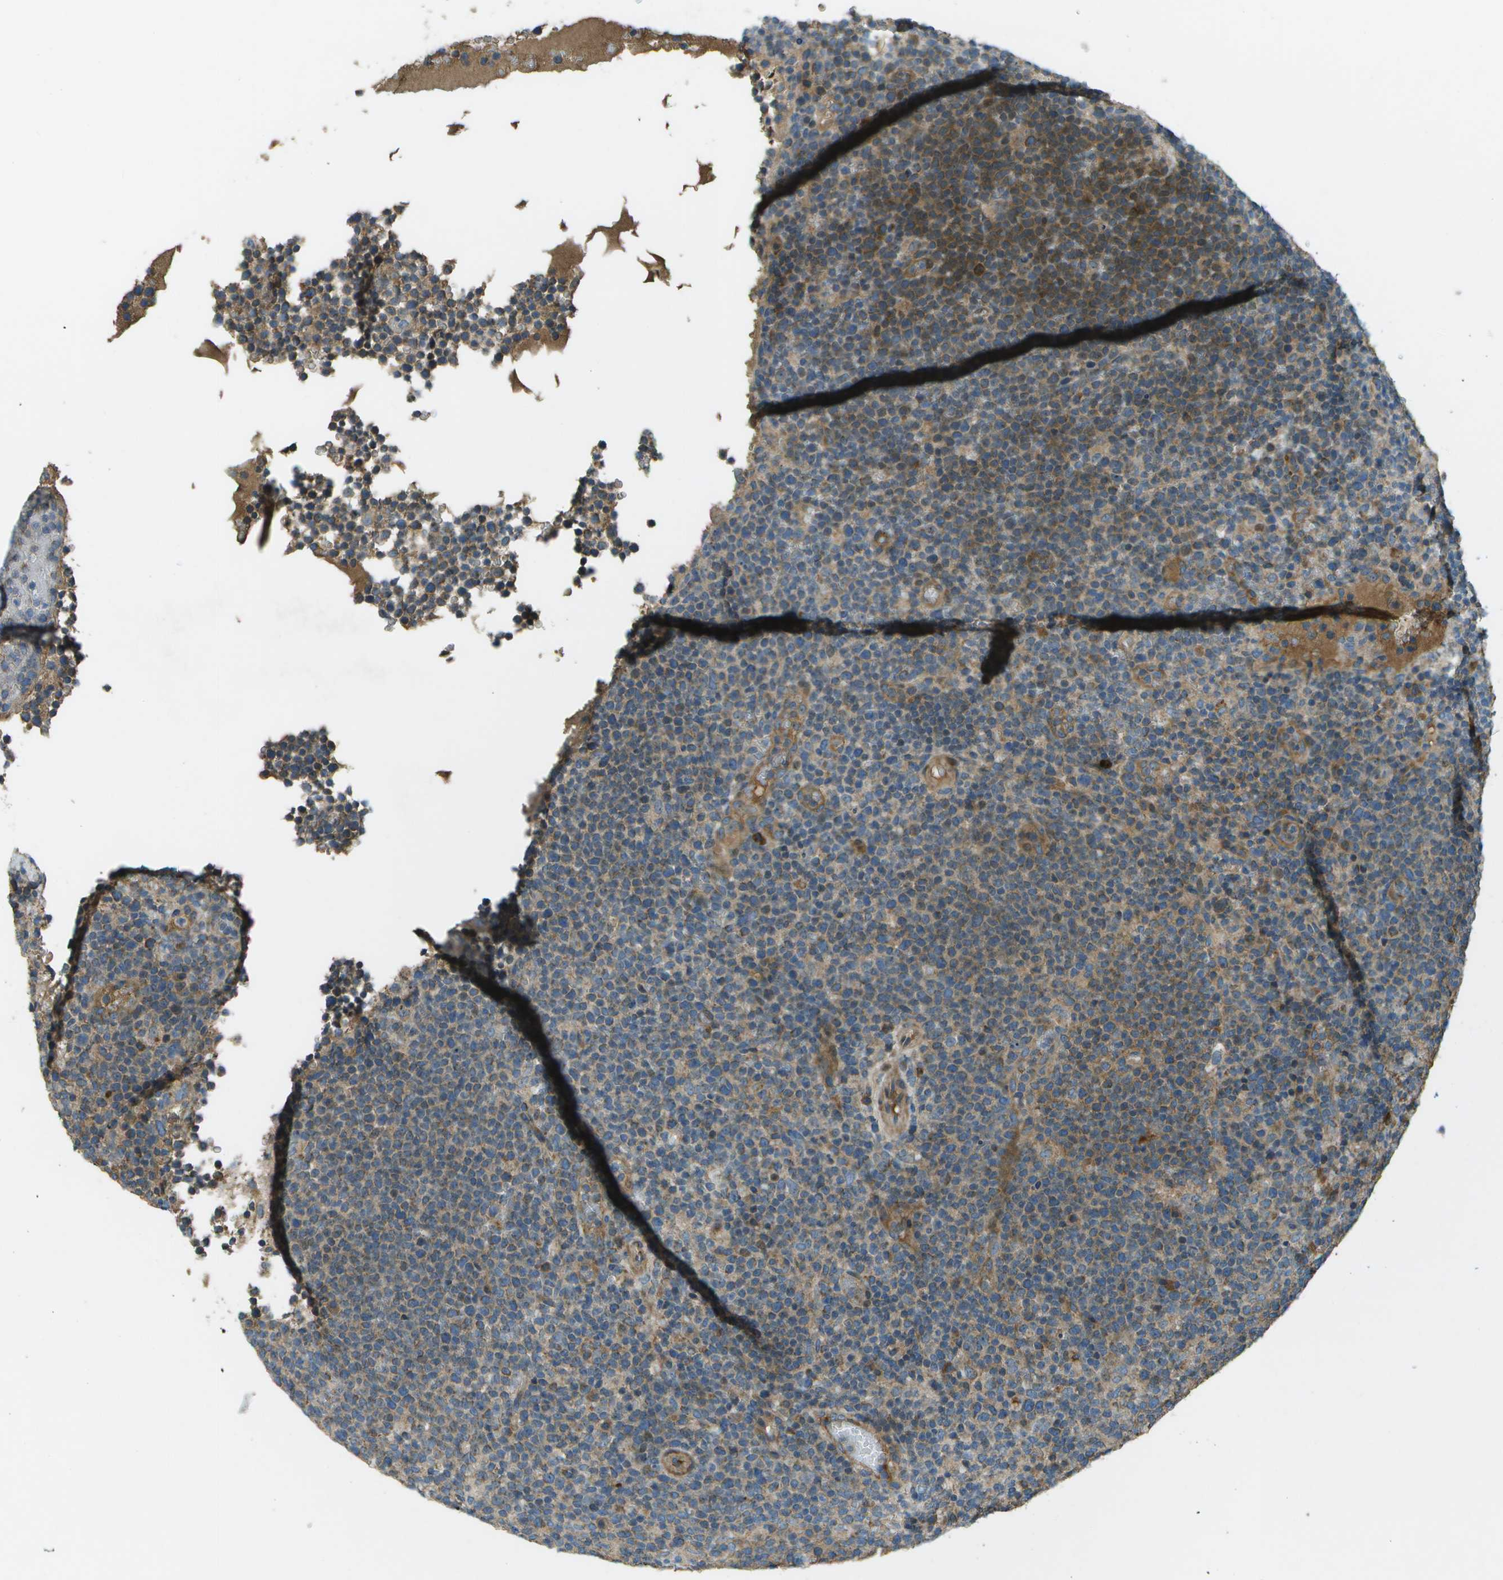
{"staining": {"intensity": "moderate", "quantity": "25%-75%", "location": "cytoplasmic/membranous"}, "tissue": "lymphoma", "cell_type": "Tumor cells", "image_type": "cancer", "snomed": [{"axis": "morphology", "description": "Malignant lymphoma, non-Hodgkin's type, High grade"}, {"axis": "topography", "description": "Lymph node"}], "caption": "IHC histopathology image of neoplastic tissue: human high-grade malignant lymphoma, non-Hodgkin's type stained using IHC displays medium levels of moderate protein expression localized specifically in the cytoplasmic/membranous of tumor cells, appearing as a cytoplasmic/membranous brown color.", "gene": "PXYLP1", "patient": {"sex": "male", "age": 61}}